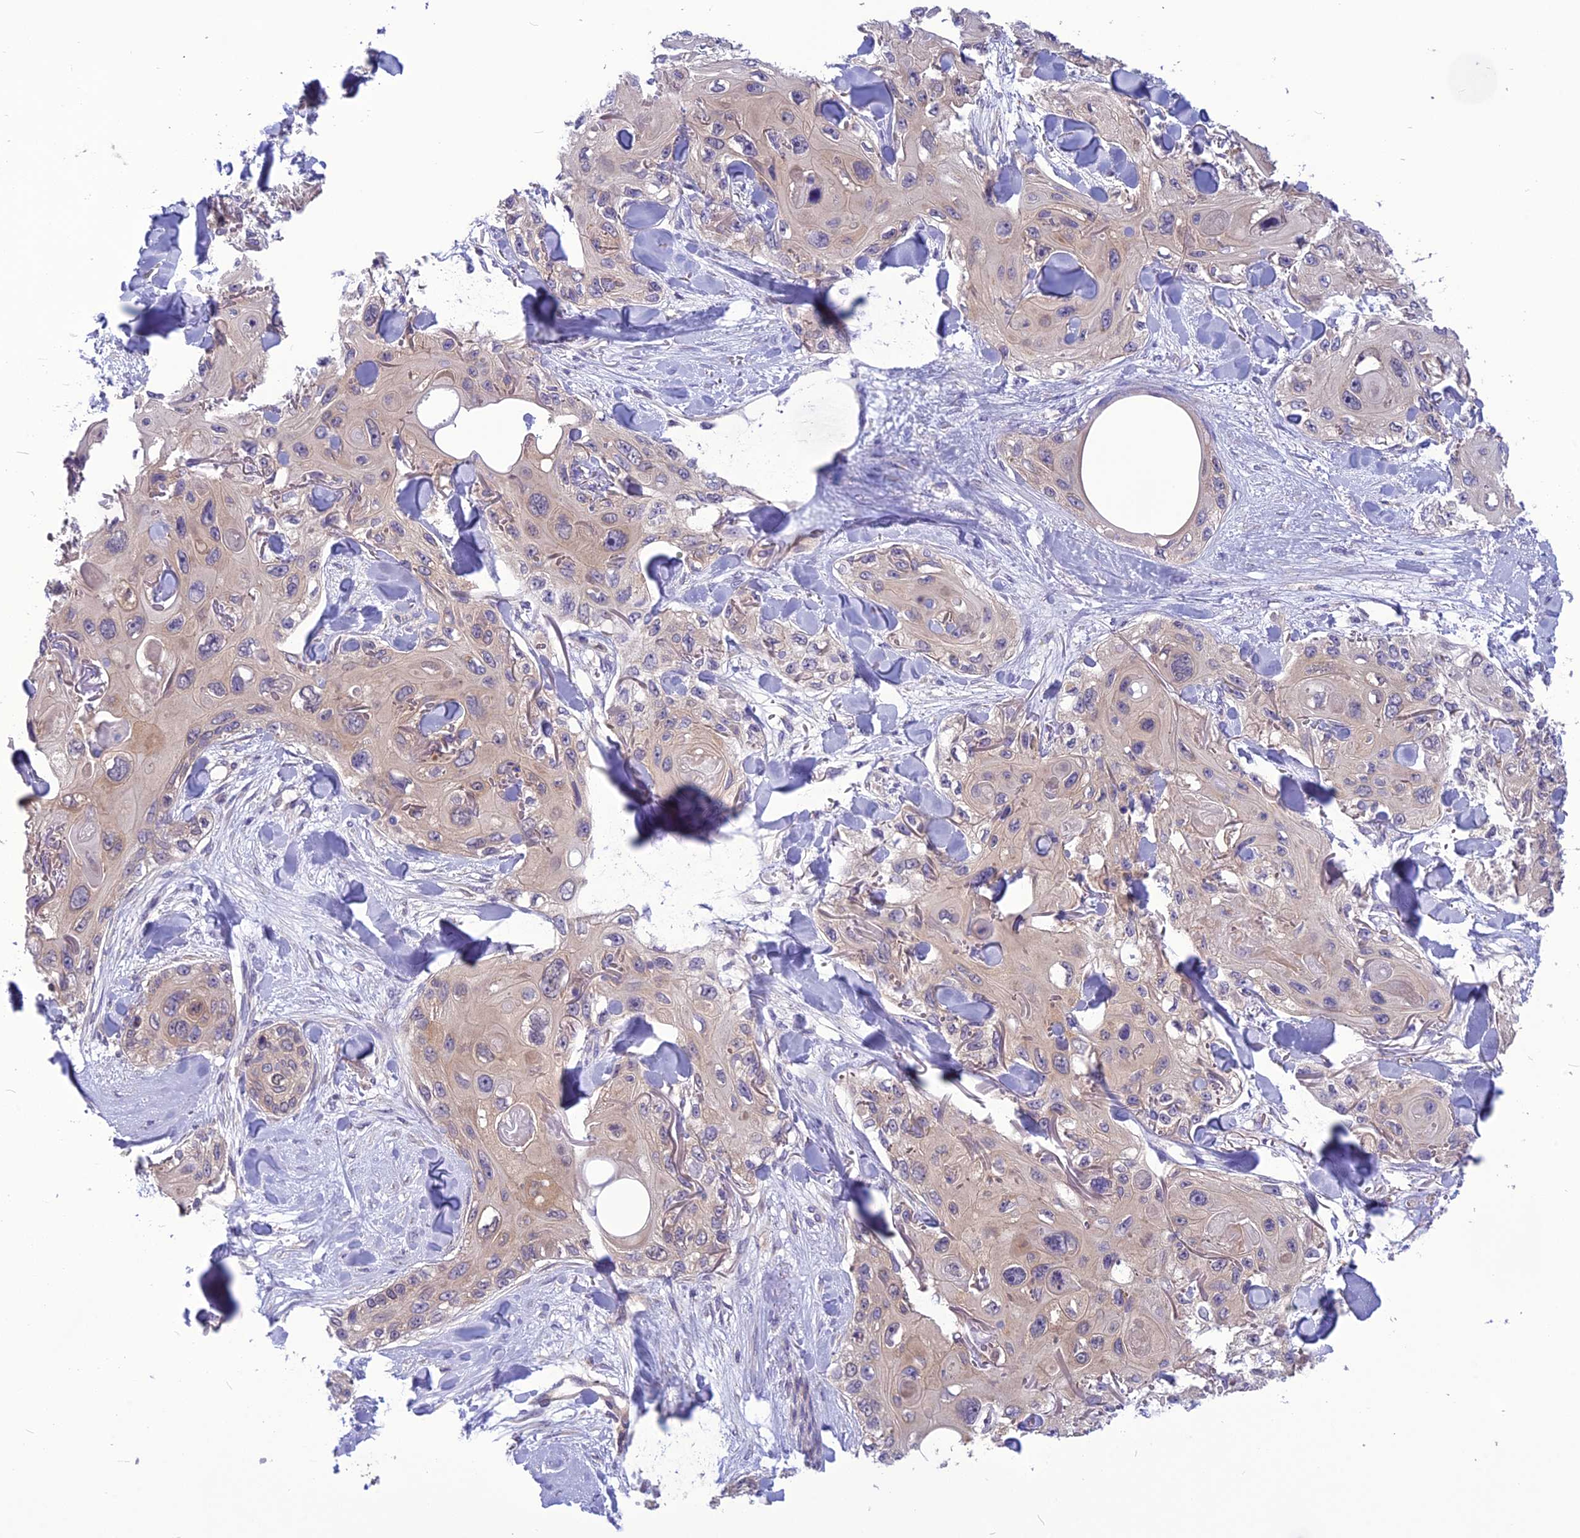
{"staining": {"intensity": "negative", "quantity": "none", "location": "none"}, "tissue": "skin cancer", "cell_type": "Tumor cells", "image_type": "cancer", "snomed": [{"axis": "morphology", "description": "Normal tissue, NOS"}, {"axis": "morphology", "description": "Squamous cell carcinoma, NOS"}, {"axis": "topography", "description": "Skin"}], "caption": "There is no significant staining in tumor cells of skin cancer.", "gene": "PSMF1", "patient": {"sex": "male", "age": 72}}